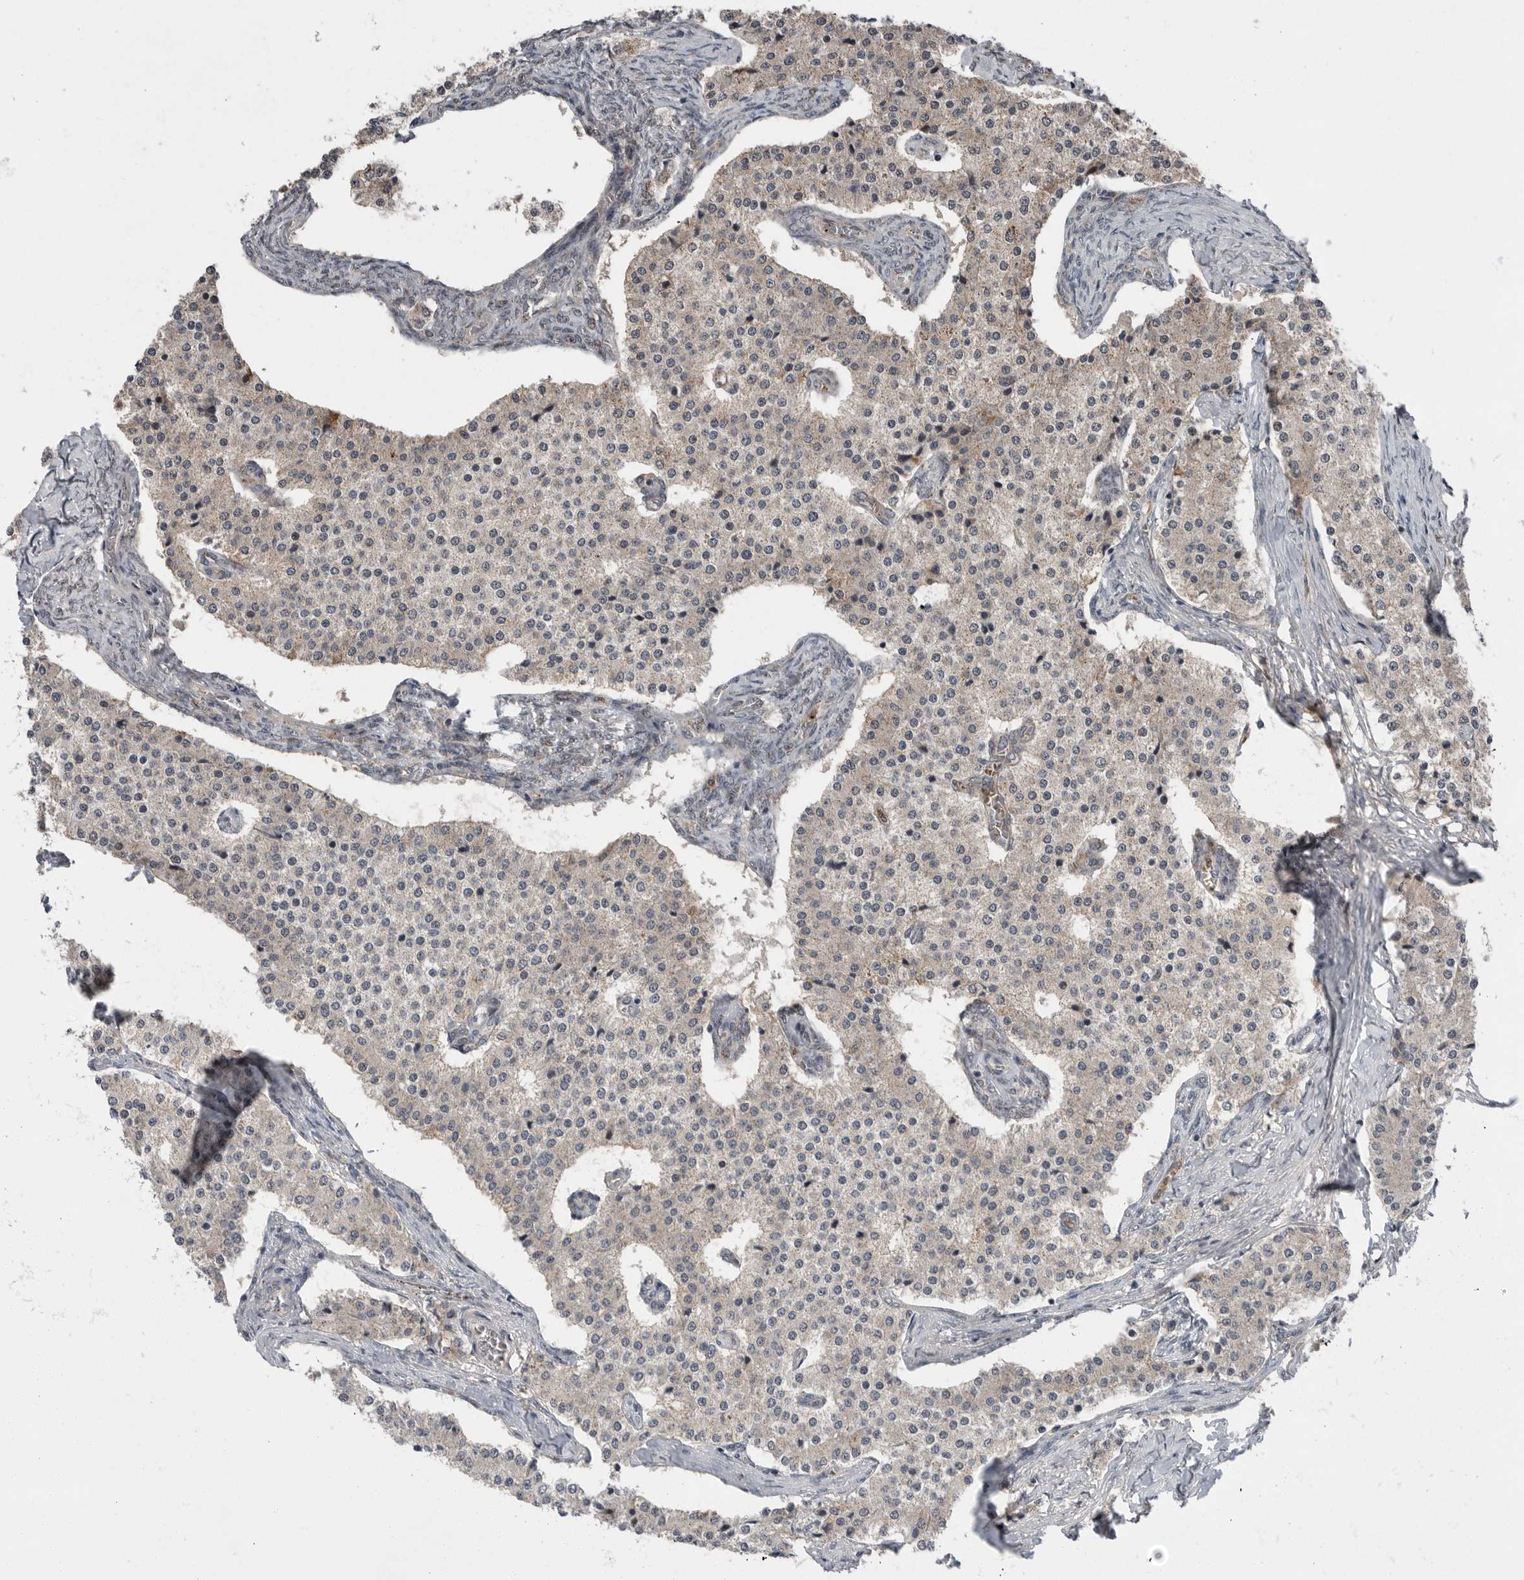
{"staining": {"intensity": "weak", "quantity": "<25%", "location": "cytoplasmic/membranous"}, "tissue": "carcinoid", "cell_type": "Tumor cells", "image_type": "cancer", "snomed": [{"axis": "morphology", "description": "Carcinoid, malignant, NOS"}, {"axis": "topography", "description": "Colon"}], "caption": "A histopathology image of human carcinoid (malignant) is negative for staining in tumor cells.", "gene": "SCP2", "patient": {"sex": "female", "age": 52}}